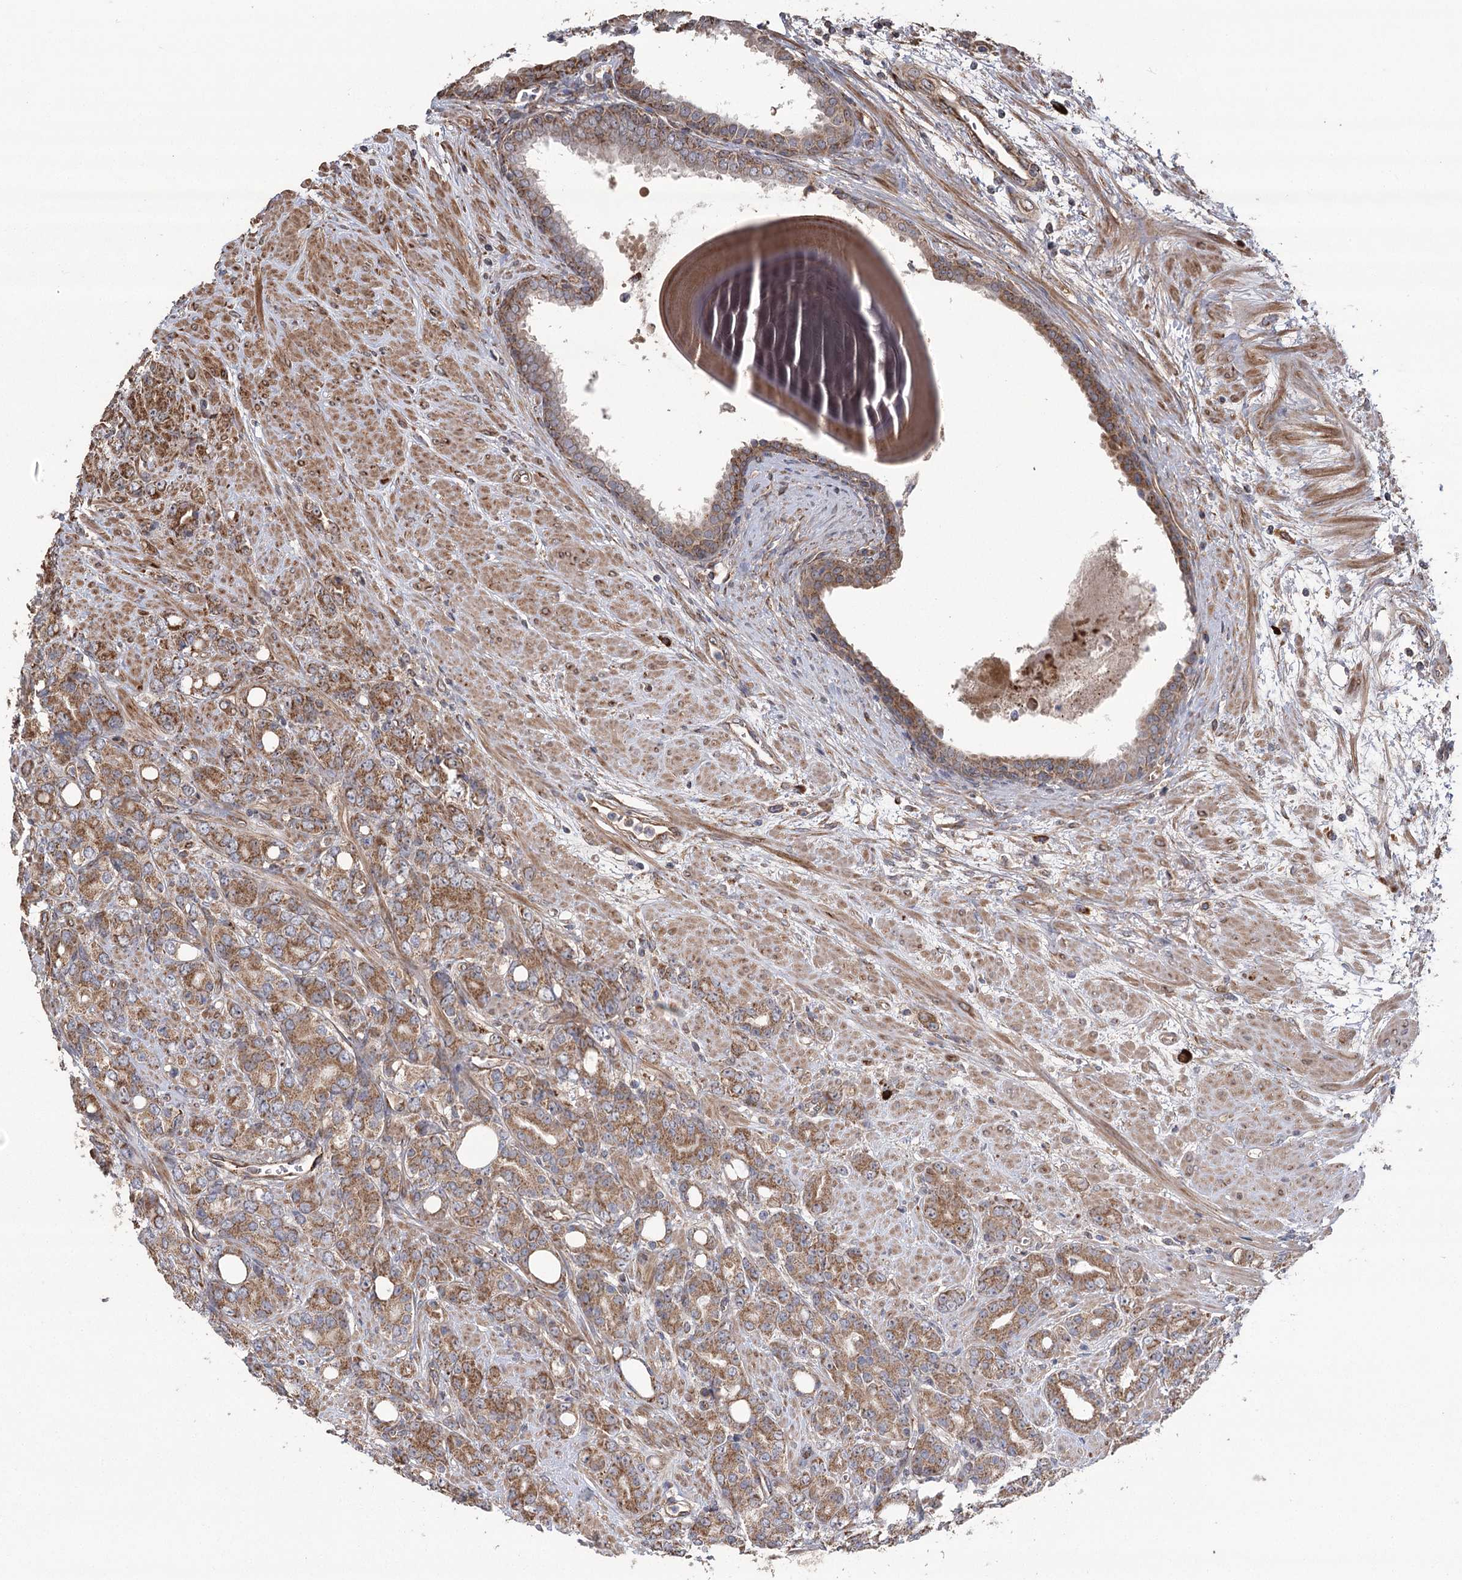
{"staining": {"intensity": "moderate", "quantity": ">75%", "location": "cytoplasmic/membranous"}, "tissue": "prostate cancer", "cell_type": "Tumor cells", "image_type": "cancer", "snomed": [{"axis": "morphology", "description": "Adenocarcinoma, High grade"}, {"axis": "topography", "description": "Prostate"}], "caption": "This histopathology image demonstrates immunohistochemistry staining of human prostate cancer (high-grade adenocarcinoma), with medium moderate cytoplasmic/membranous staining in about >75% of tumor cells.", "gene": "RWDD4", "patient": {"sex": "male", "age": 62}}